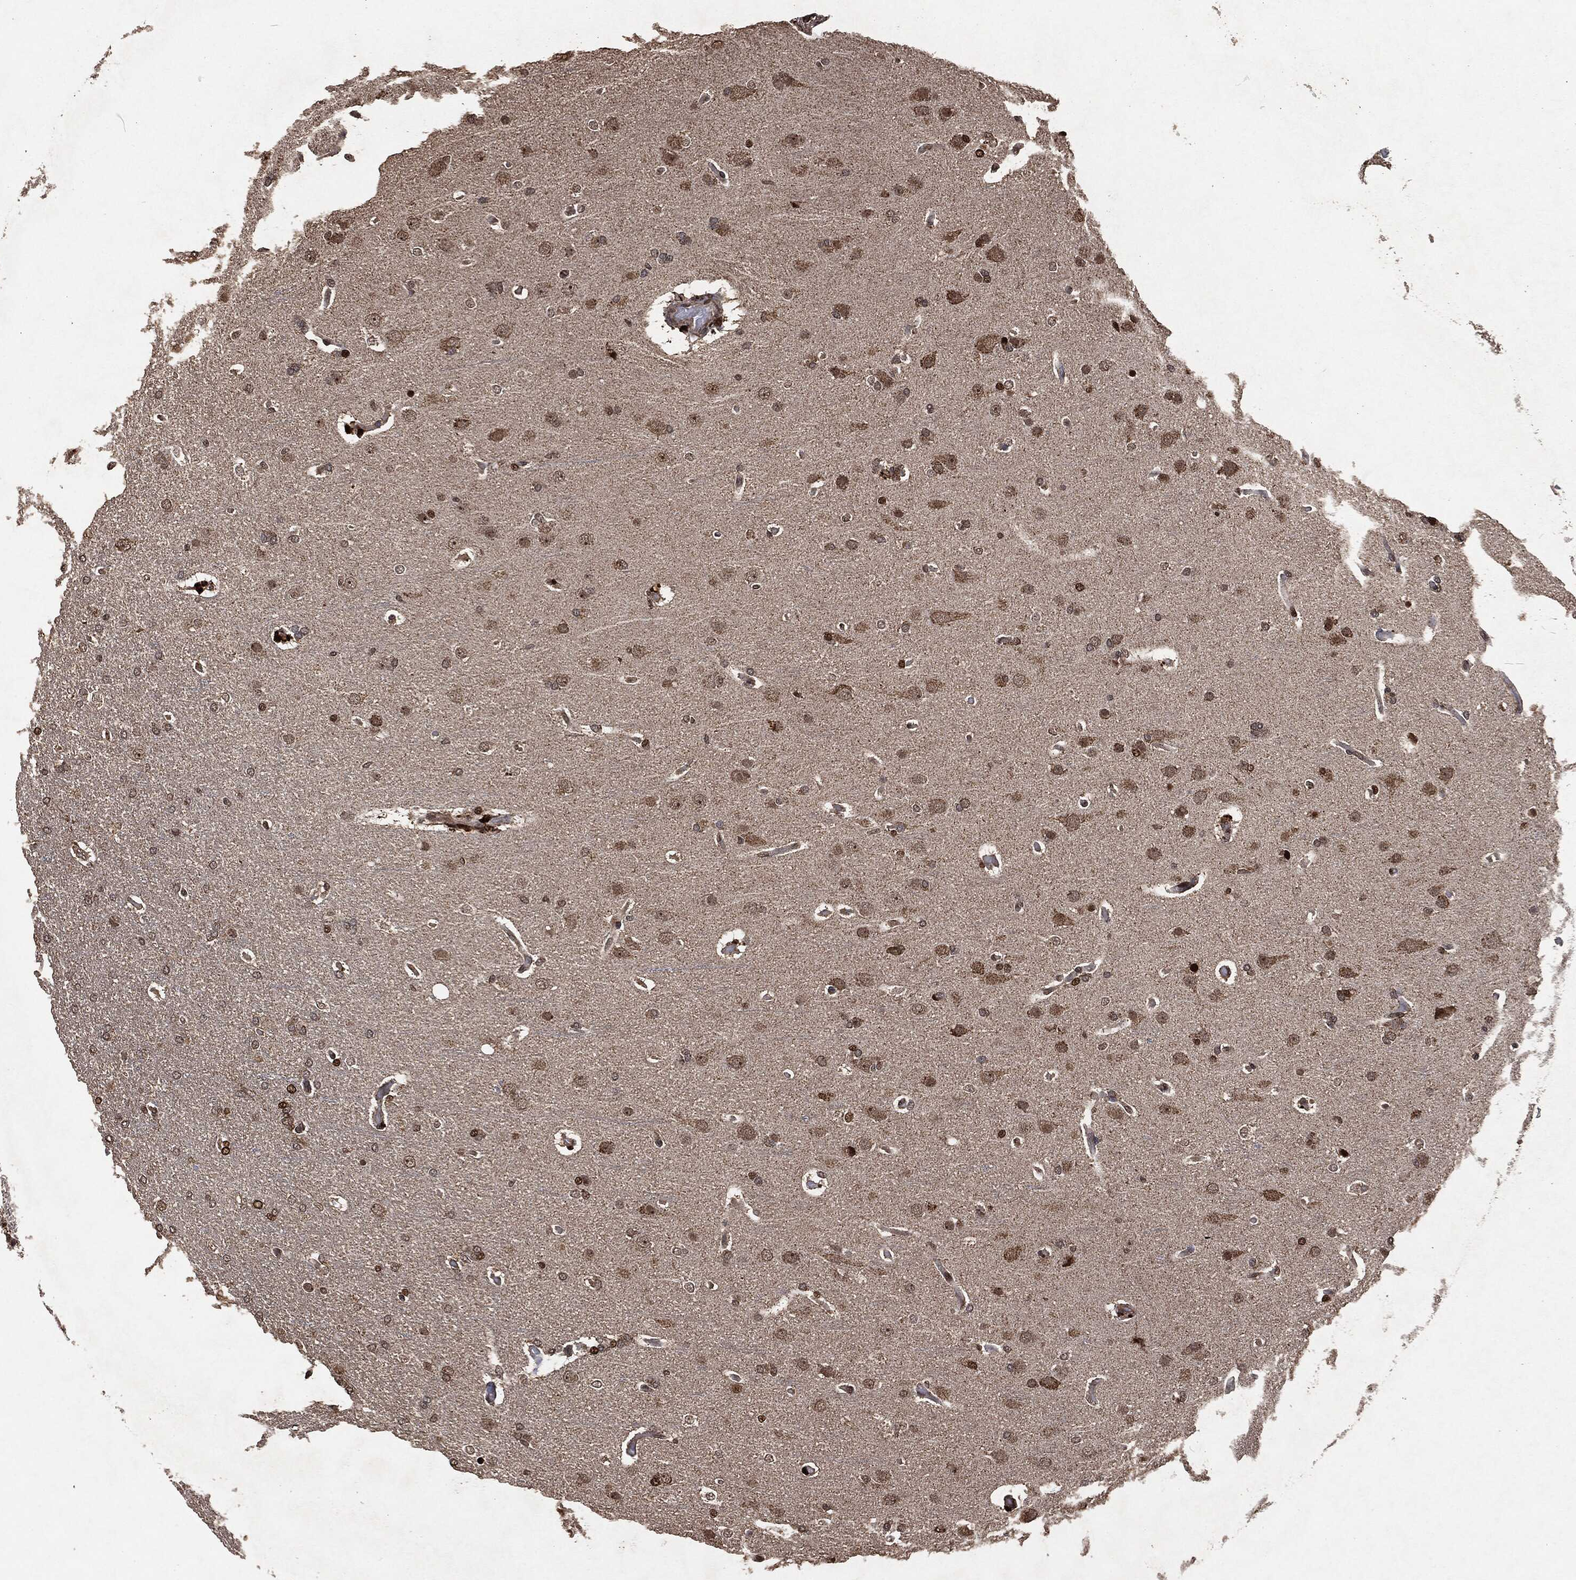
{"staining": {"intensity": "moderate", "quantity": "25%-75%", "location": "nuclear"}, "tissue": "glioma", "cell_type": "Tumor cells", "image_type": "cancer", "snomed": [{"axis": "morphology", "description": "Glioma, malignant, Low grade"}, {"axis": "topography", "description": "Brain"}], "caption": "Low-grade glioma (malignant) stained with a brown dye demonstrates moderate nuclear positive staining in approximately 25%-75% of tumor cells.", "gene": "SNAI1", "patient": {"sex": "male", "age": 41}}